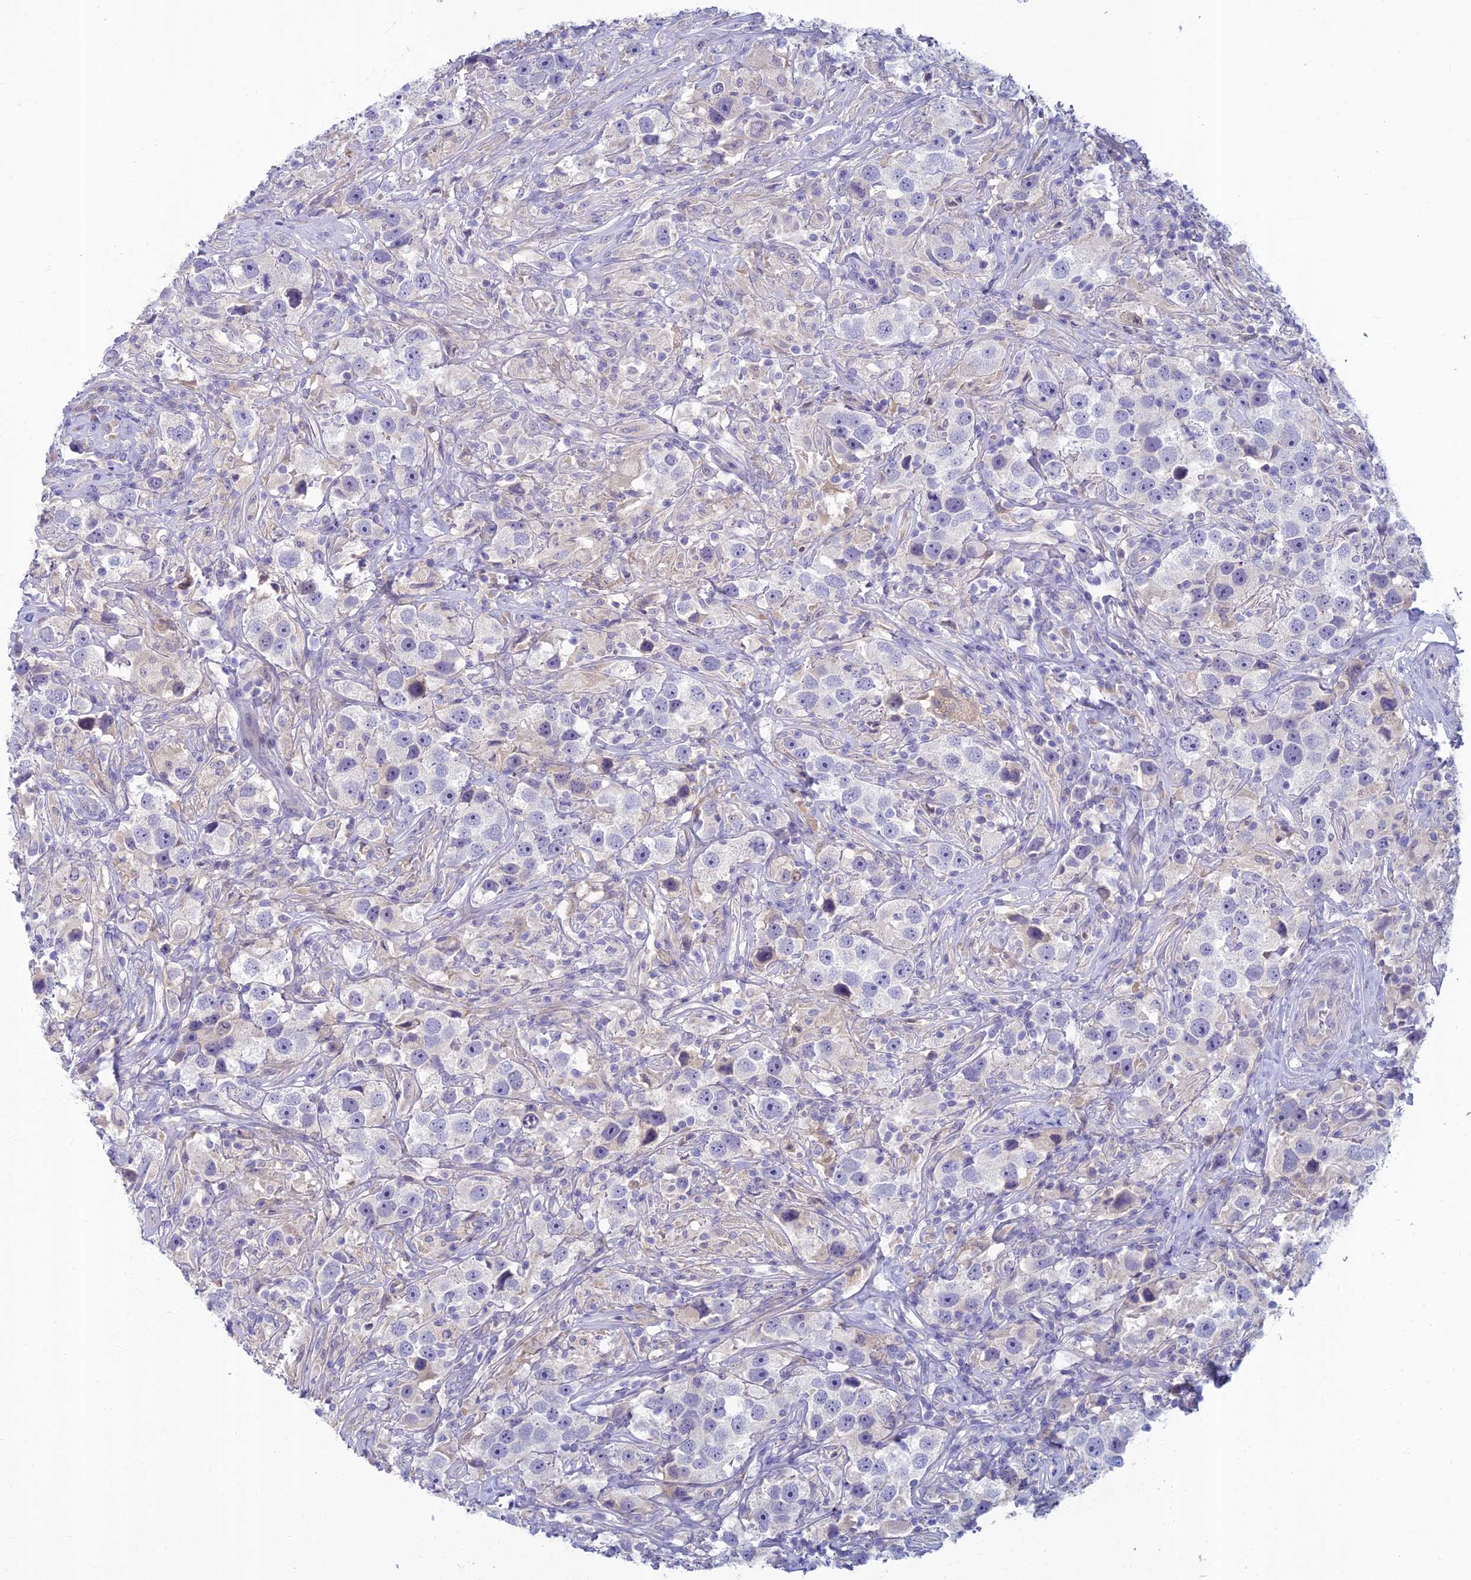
{"staining": {"intensity": "negative", "quantity": "none", "location": "none"}, "tissue": "testis cancer", "cell_type": "Tumor cells", "image_type": "cancer", "snomed": [{"axis": "morphology", "description": "Seminoma, NOS"}, {"axis": "topography", "description": "Testis"}], "caption": "Tumor cells are negative for protein expression in human testis cancer (seminoma).", "gene": "SLC25A41", "patient": {"sex": "male", "age": 49}}